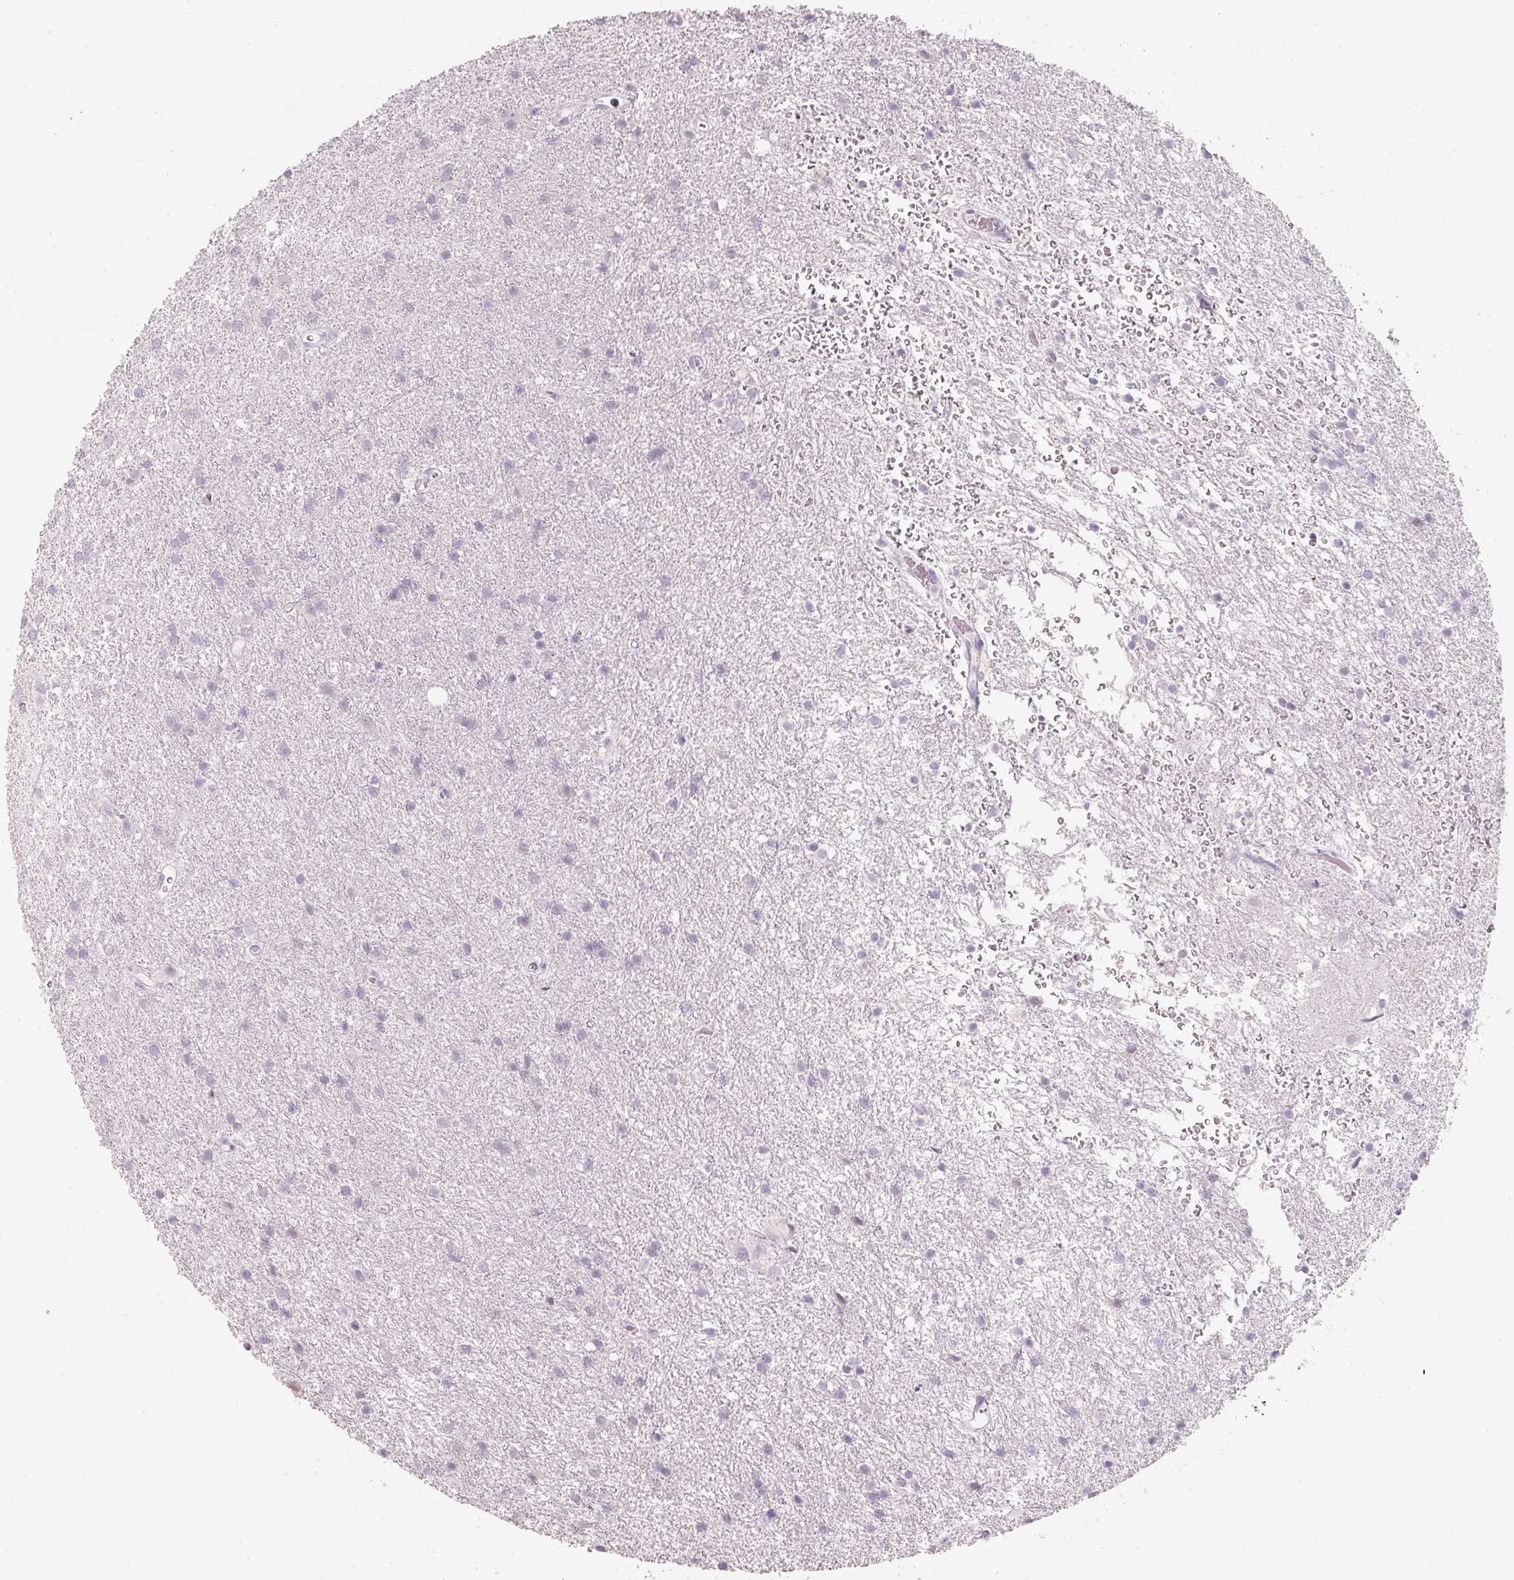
{"staining": {"intensity": "negative", "quantity": "none", "location": "none"}, "tissue": "glioma", "cell_type": "Tumor cells", "image_type": "cancer", "snomed": [{"axis": "morphology", "description": "Glioma, malignant, High grade"}, {"axis": "topography", "description": "Brain"}], "caption": "A high-resolution micrograph shows IHC staining of malignant high-grade glioma, which reveals no significant expression in tumor cells. (Immunohistochemistry, brightfield microscopy, high magnification).", "gene": "ENSG00000206549", "patient": {"sex": "female", "age": 50}}